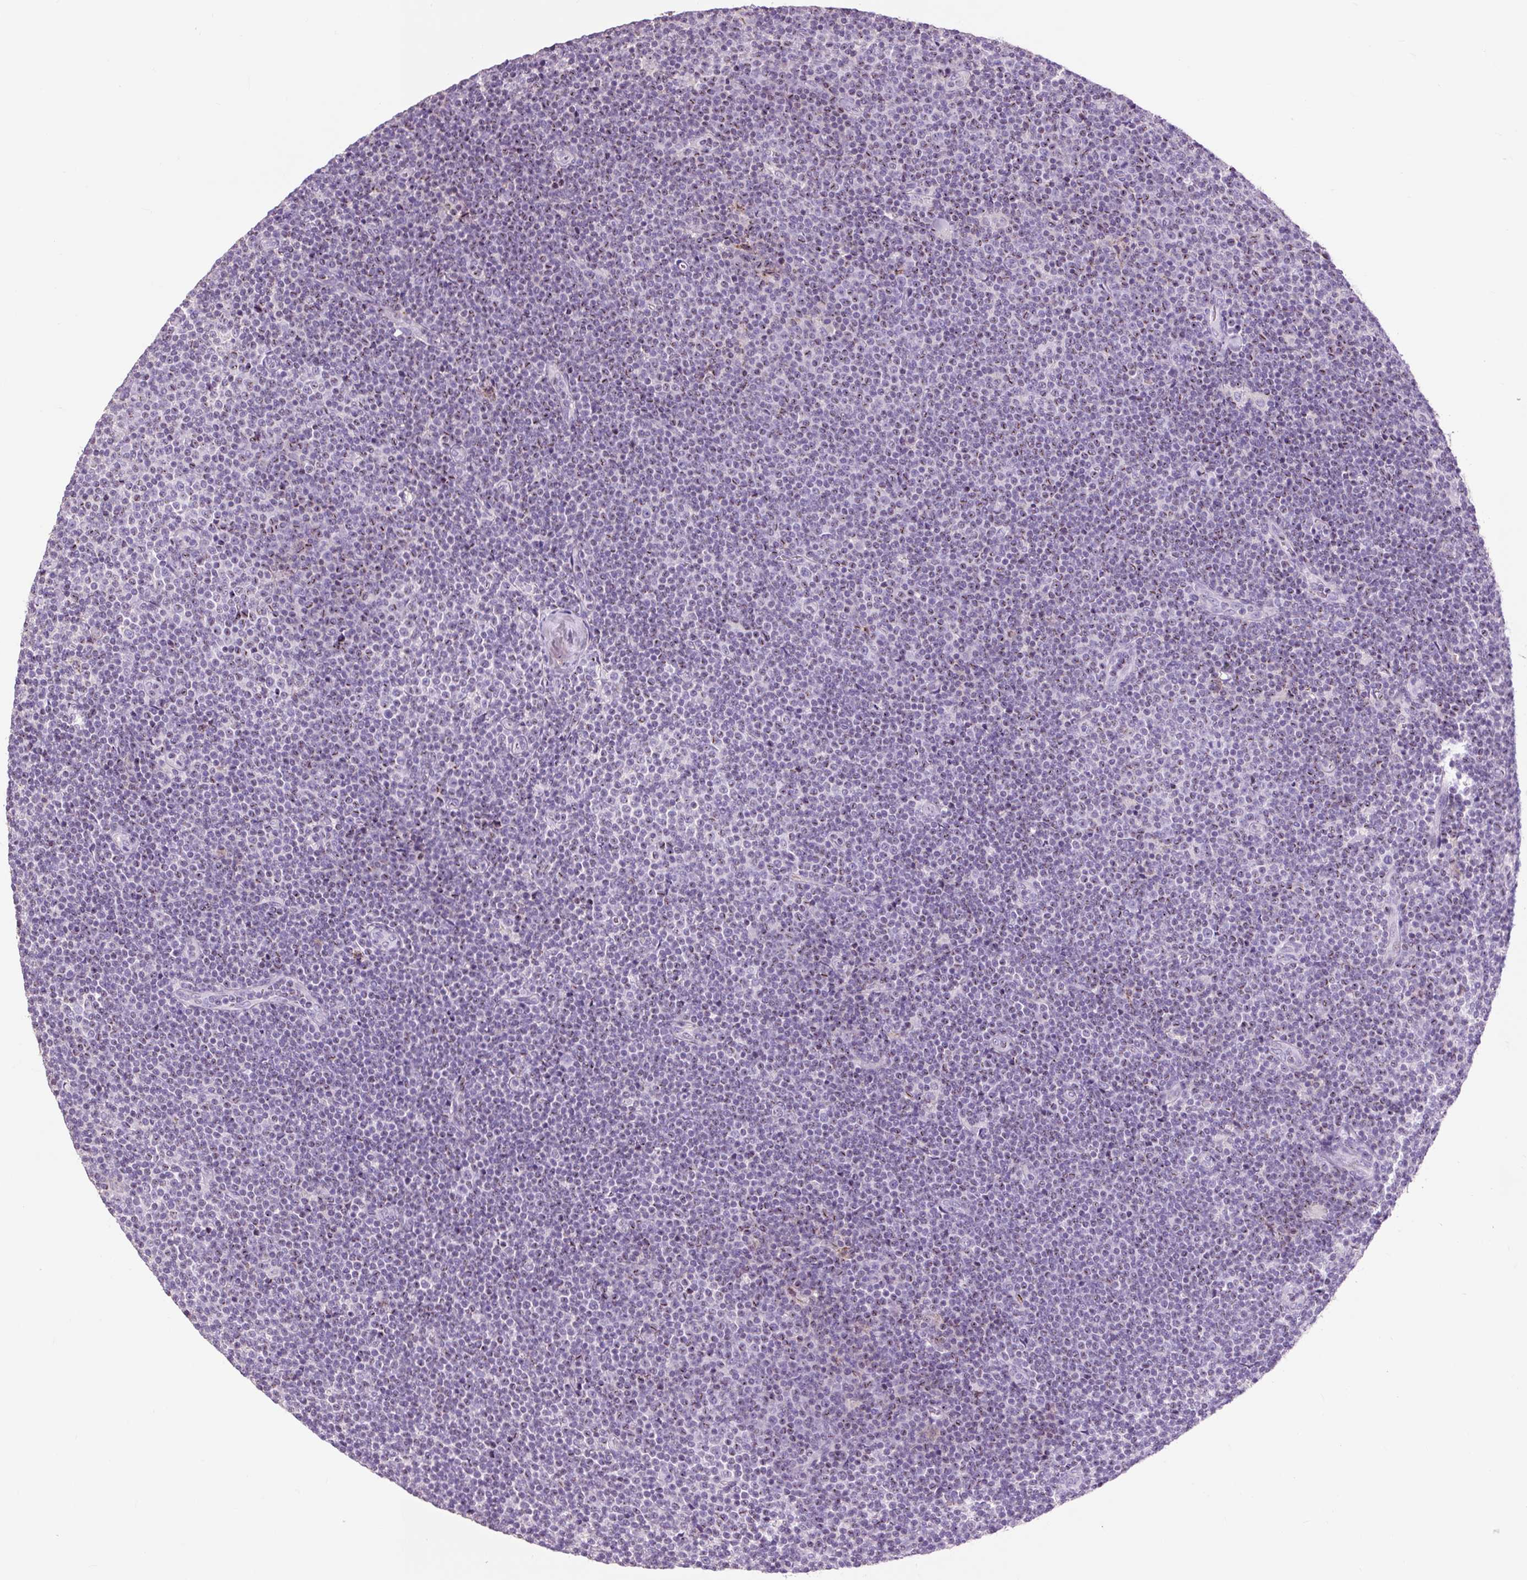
{"staining": {"intensity": "negative", "quantity": "none", "location": "none"}, "tissue": "lymphoma", "cell_type": "Tumor cells", "image_type": "cancer", "snomed": [{"axis": "morphology", "description": "Malignant lymphoma, non-Hodgkin's type, Low grade"}, {"axis": "topography", "description": "Lymph node"}], "caption": "This micrograph is of lymphoma stained with IHC to label a protein in brown with the nuclei are counter-stained blue. There is no staining in tumor cells. (IHC, brightfield microscopy, high magnification).", "gene": "OR10A7", "patient": {"sex": "male", "age": 48}}